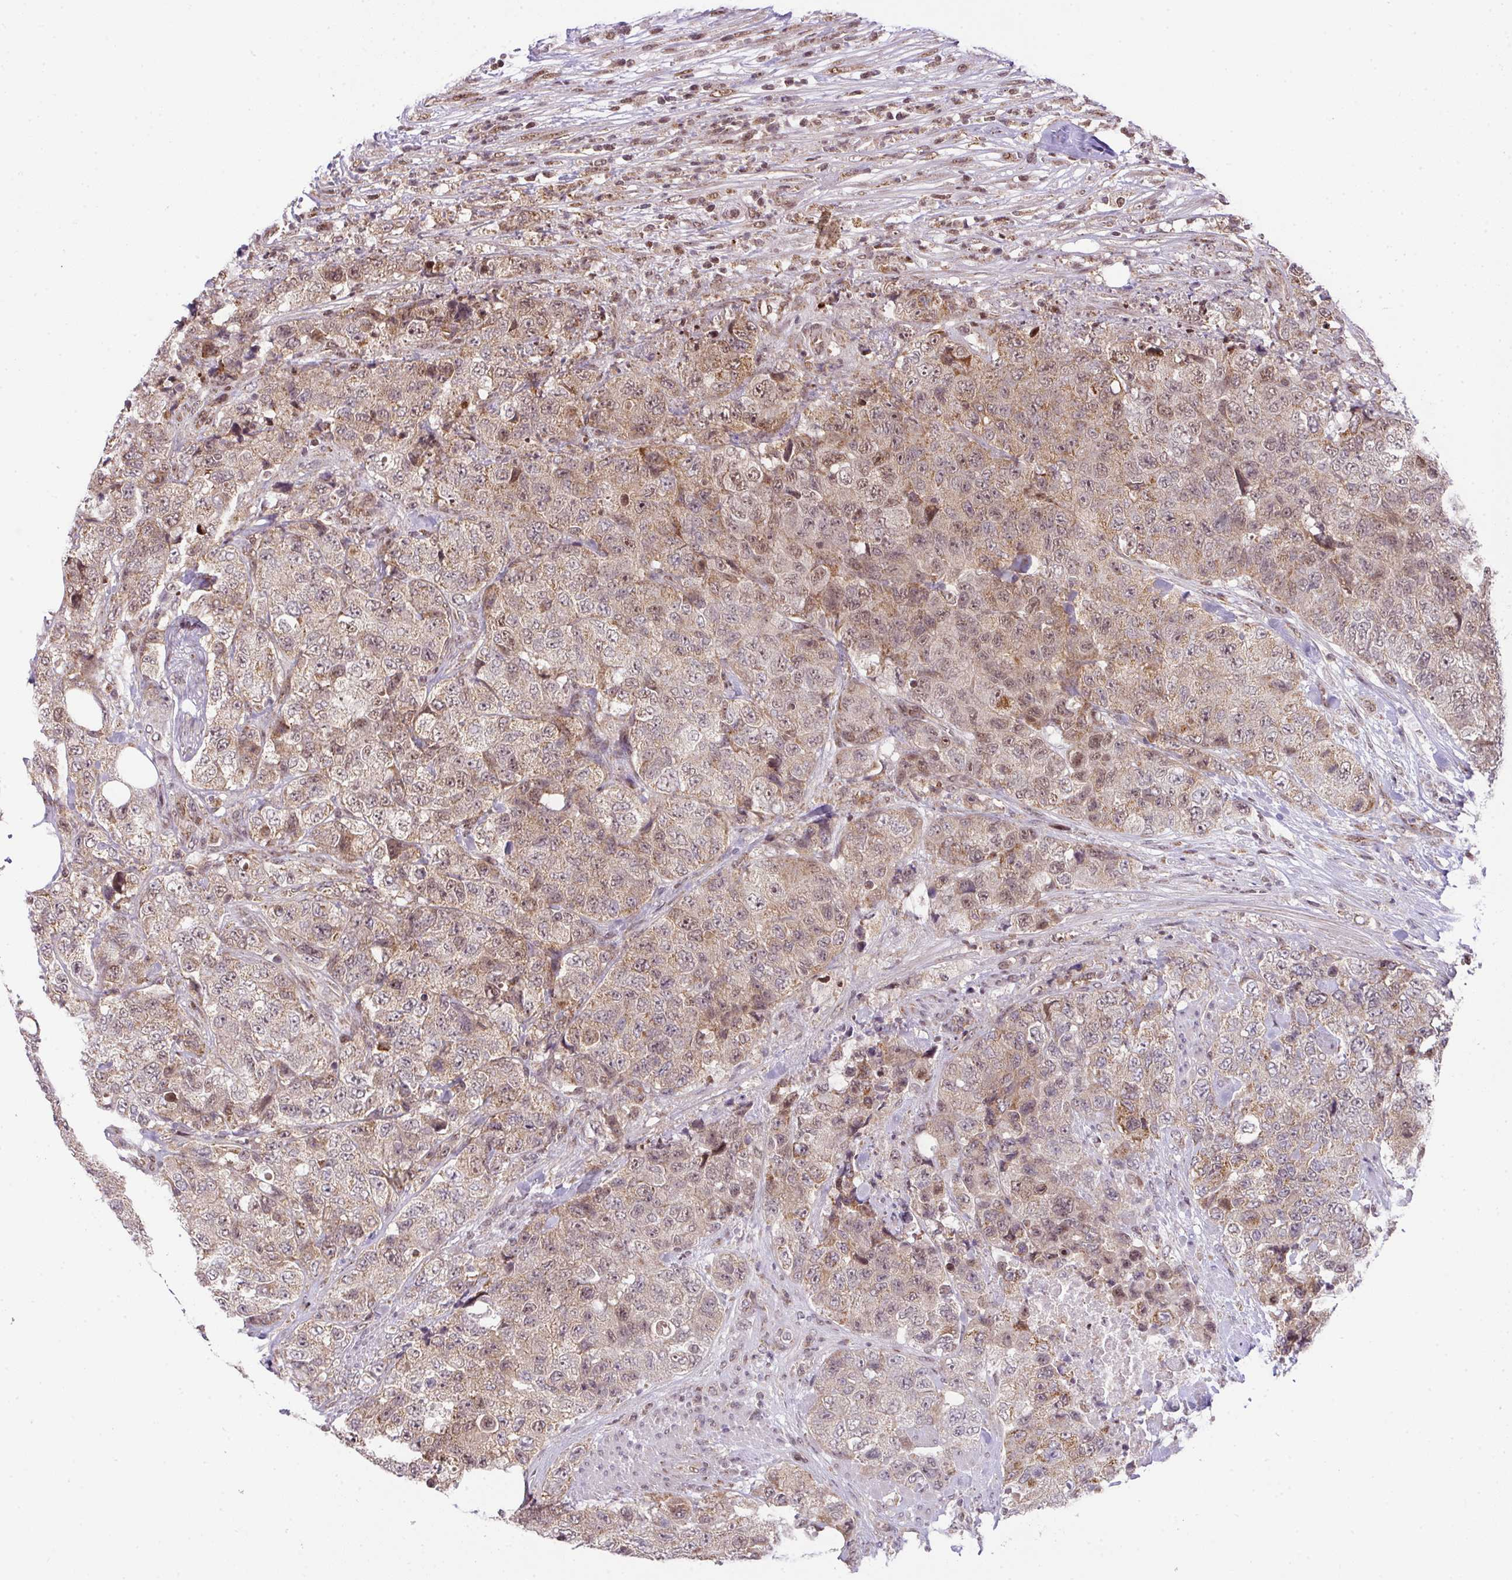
{"staining": {"intensity": "weak", "quantity": ">75%", "location": "cytoplasmic/membranous,nuclear"}, "tissue": "urothelial cancer", "cell_type": "Tumor cells", "image_type": "cancer", "snomed": [{"axis": "morphology", "description": "Urothelial carcinoma, High grade"}, {"axis": "topography", "description": "Urinary bladder"}], "caption": "A brown stain highlights weak cytoplasmic/membranous and nuclear positivity of a protein in urothelial cancer tumor cells. (DAB IHC, brown staining for protein, blue staining for nuclei).", "gene": "PLK1", "patient": {"sex": "female", "age": 78}}